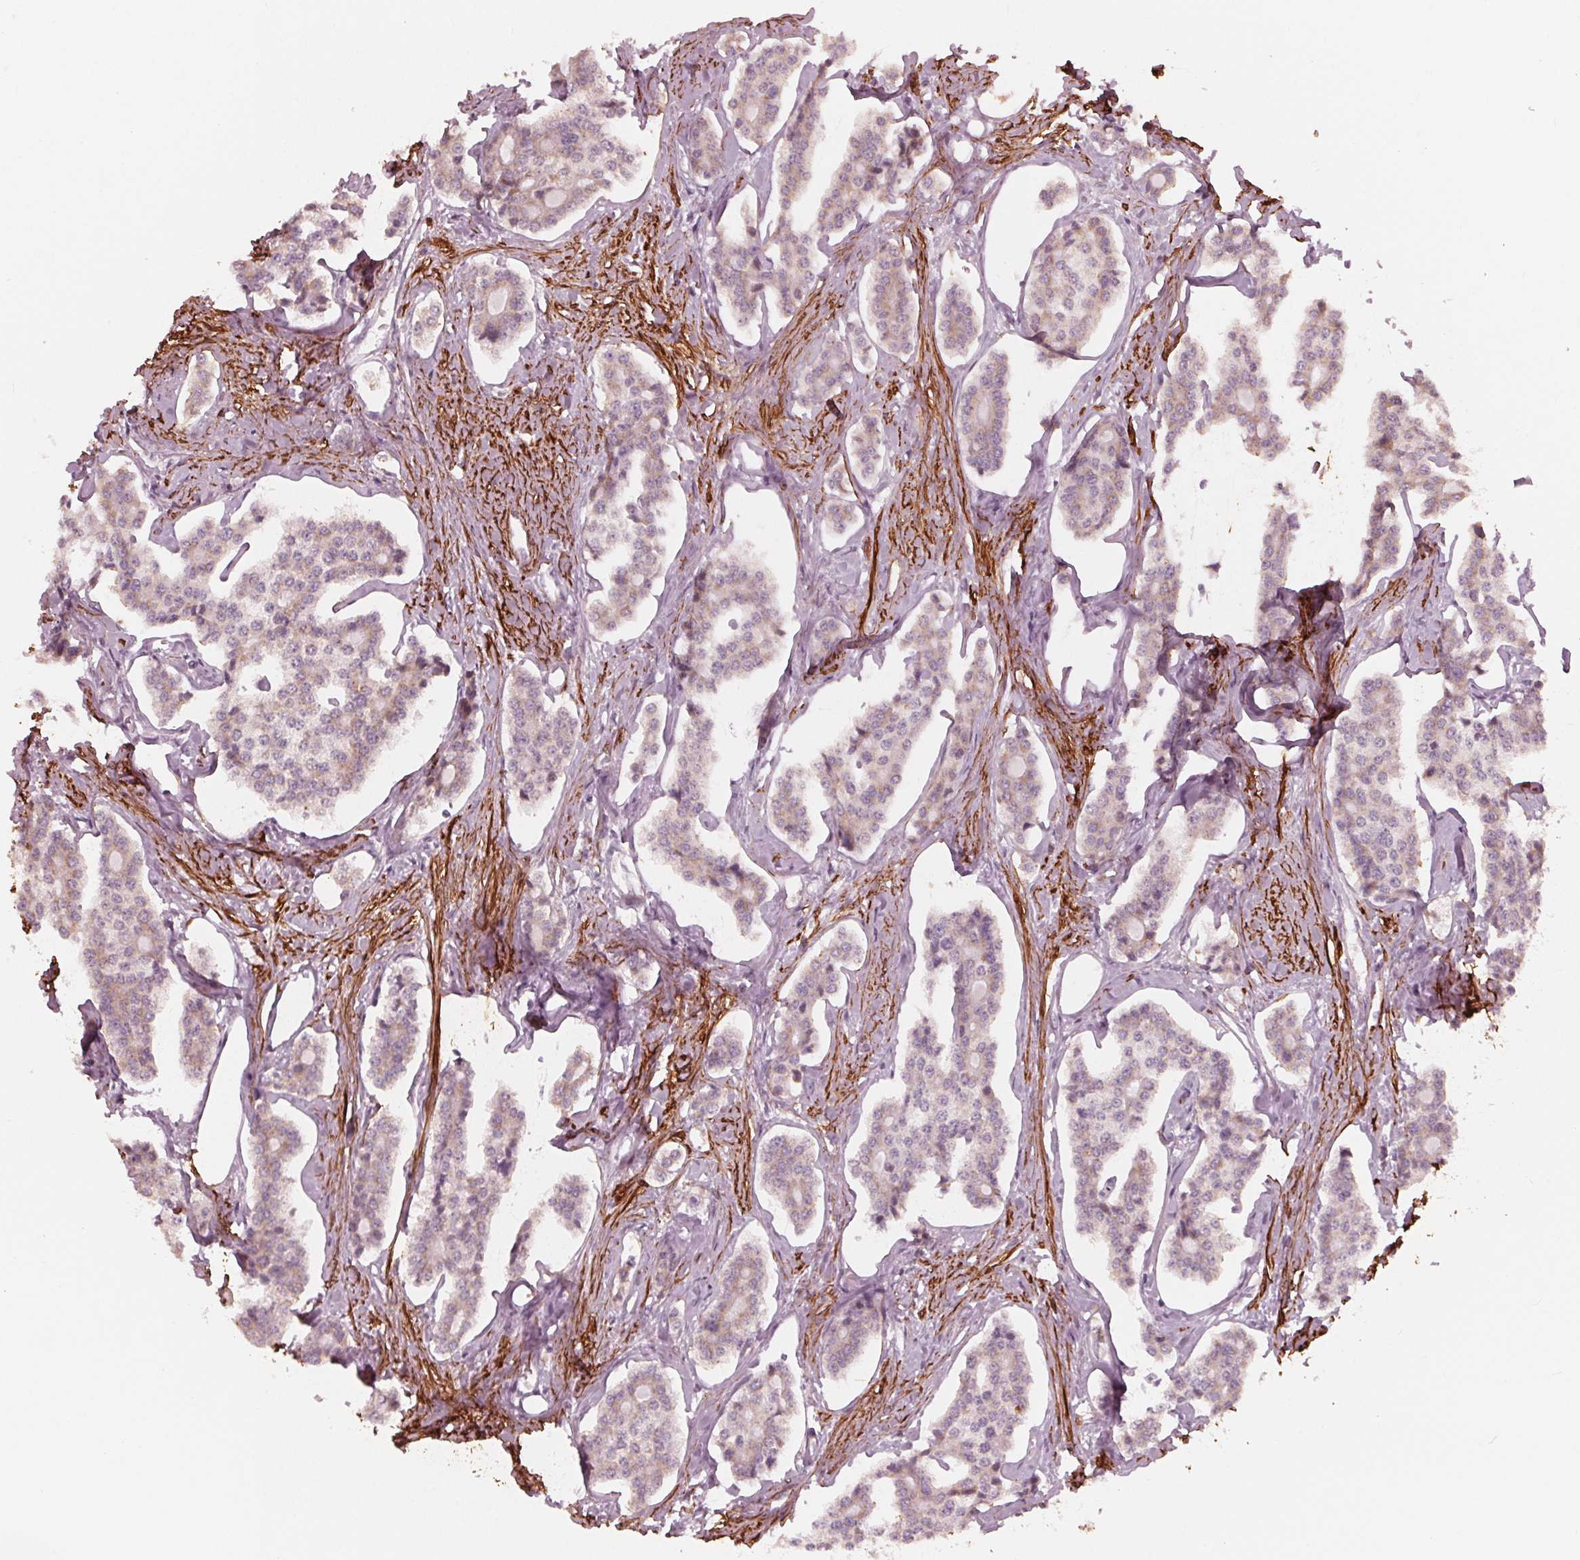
{"staining": {"intensity": "negative", "quantity": "none", "location": "none"}, "tissue": "carcinoid", "cell_type": "Tumor cells", "image_type": "cancer", "snomed": [{"axis": "morphology", "description": "Carcinoid, malignant, NOS"}, {"axis": "topography", "description": "Small intestine"}], "caption": "Immunohistochemistry (IHC) histopathology image of human carcinoid stained for a protein (brown), which displays no staining in tumor cells.", "gene": "MIER3", "patient": {"sex": "female", "age": 65}}